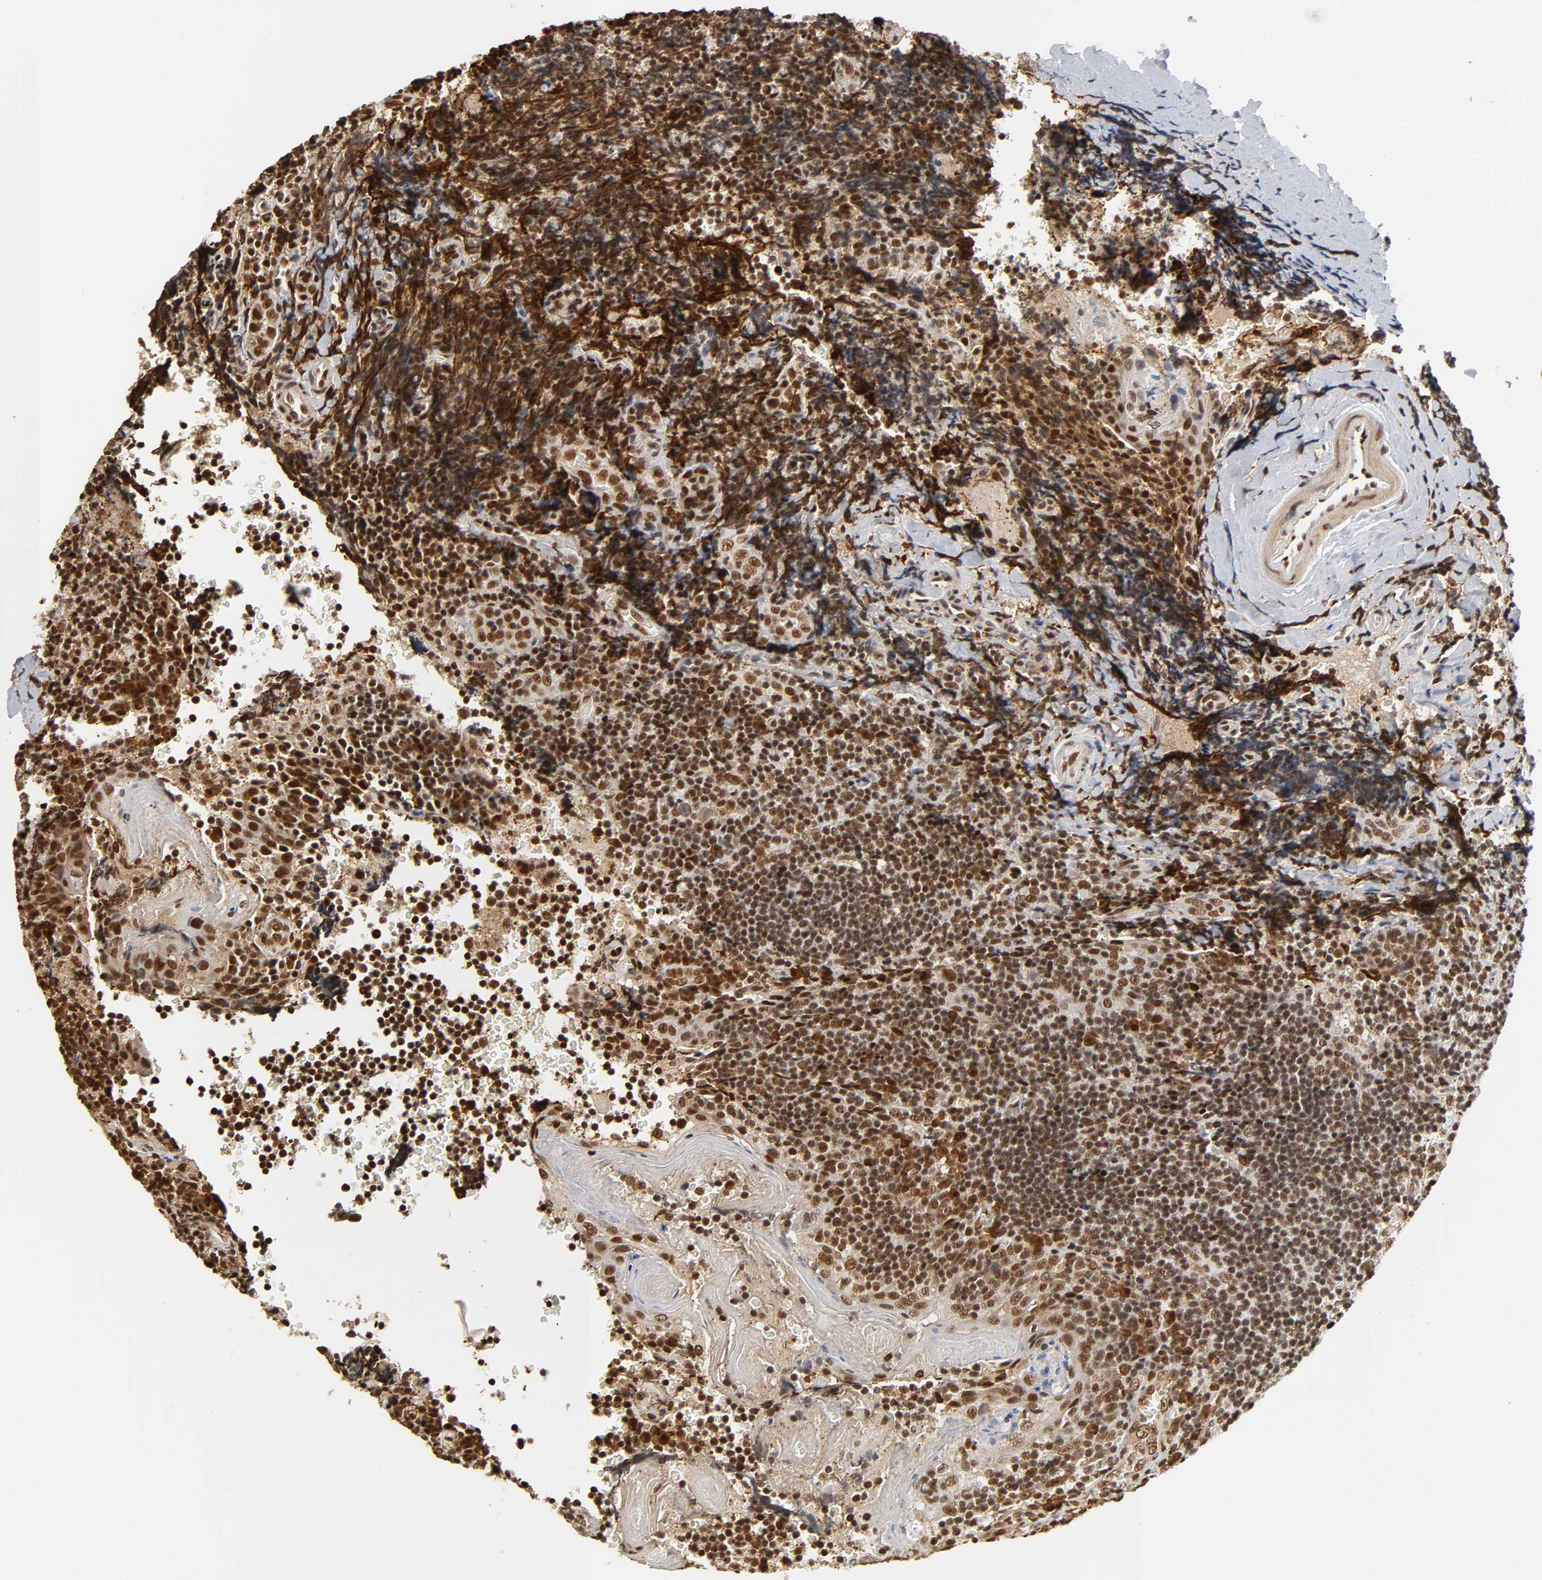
{"staining": {"intensity": "strong", "quantity": ">75%", "location": "nuclear"}, "tissue": "tonsil", "cell_type": "Germinal center cells", "image_type": "normal", "snomed": [{"axis": "morphology", "description": "Normal tissue, NOS"}, {"axis": "topography", "description": "Tonsil"}], "caption": "A photomicrograph of tonsil stained for a protein reveals strong nuclear brown staining in germinal center cells.", "gene": "RNF122", "patient": {"sex": "male", "age": 20}}